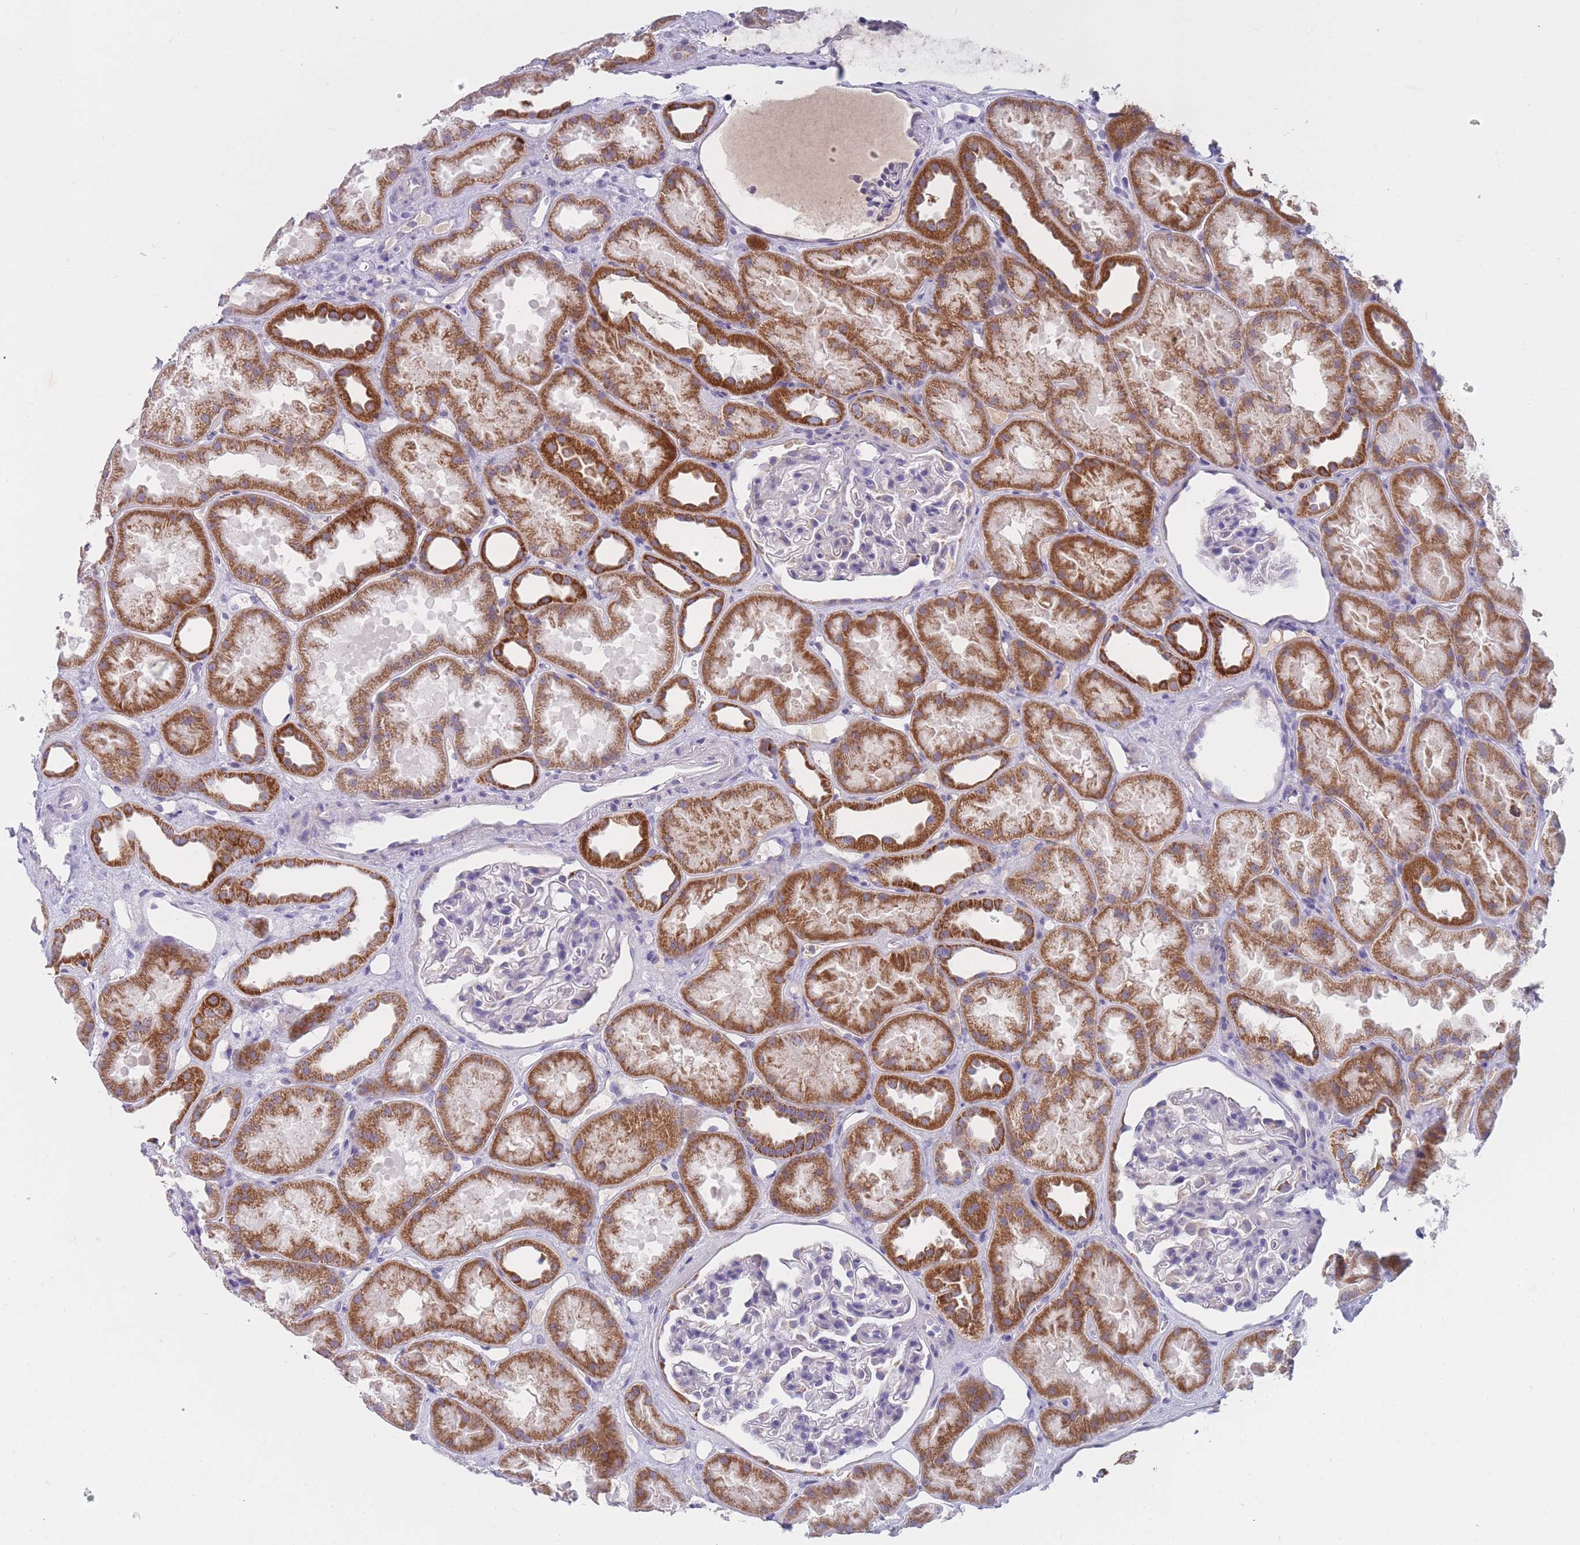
{"staining": {"intensity": "negative", "quantity": "none", "location": "none"}, "tissue": "kidney", "cell_type": "Cells in glomeruli", "image_type": "normal", "snomed": [{"axis": "morphology", "description": "Normal tissue, NOS"}, {"axis": "topography", "description": "Kidney"}], "caption": "Benign kidney was stained to show a protein in brown. There is no significant expression in cells in glomeruli. The staining is performed using DAB (3,3'-diaminobenzidine) brown chromogen with nuclei counter-stained in using hematoxylin.", "gene": "MRPS14", "patient": {"sex": "male", "age": 61}}